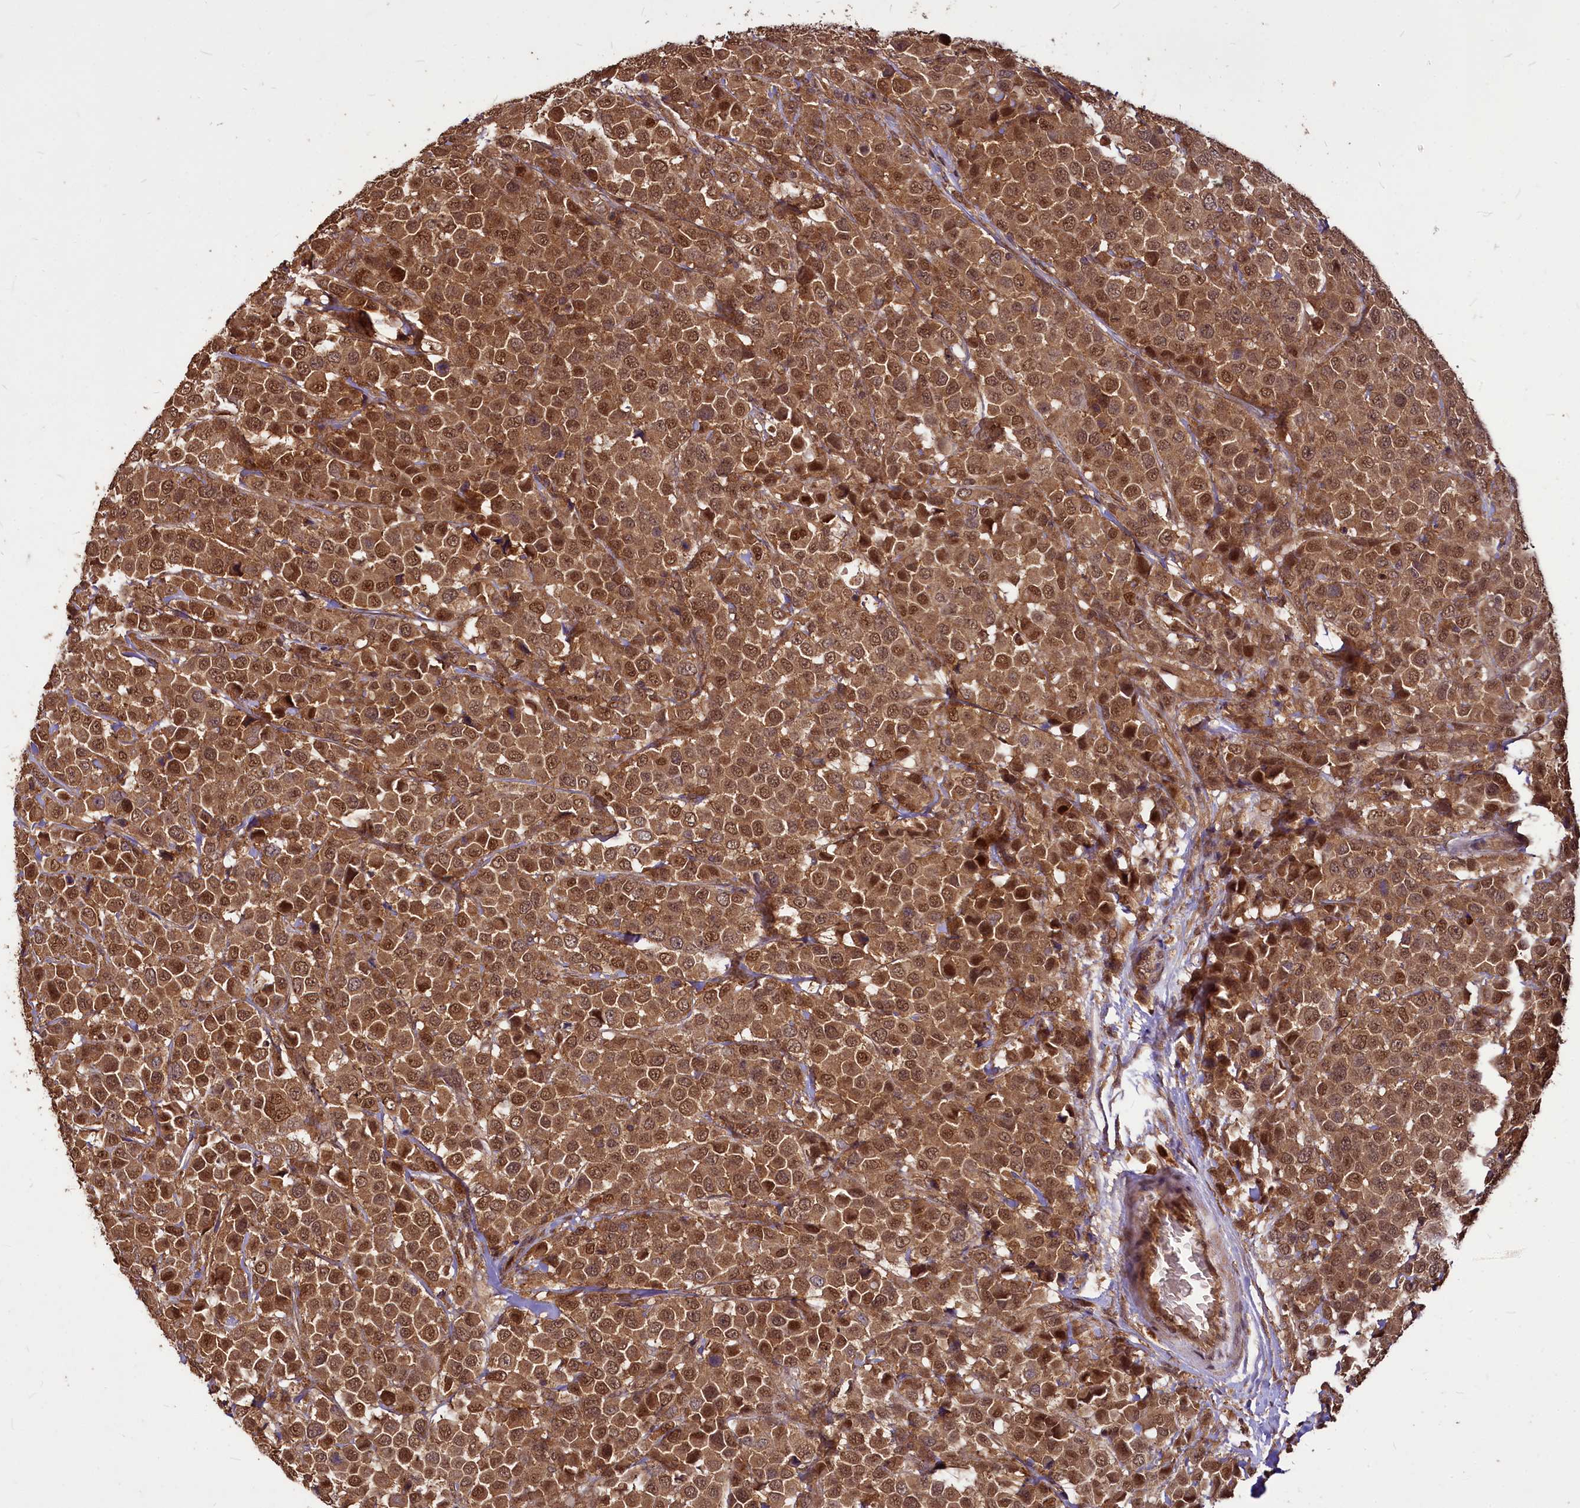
{"staining": {"intensity": "moderate", "quantity": ">75%", "location": "cytoplasmic/membranous,nuclear"}, "tissue": "breast cancer", "cell_type": "Tumor cells", "image_type": "cancer", "snomed": [{"axis": "morphology", "description": "Duct carcinoma"}, {"axis": "topography", "description": "Breast"}], "caption": "Immunohistochemical staining of human breast cancer reveals medium levels of moderate cytoplasmic/membranous and nuclear protein positivity in approximately >75% of tumor cells. Using DAB (brown) and hematoxylin (blue) stains, captured at high magnification using brightfield microscopy.", "gene": "VPS51", "patient": {"sex": "female", "age": 61}}